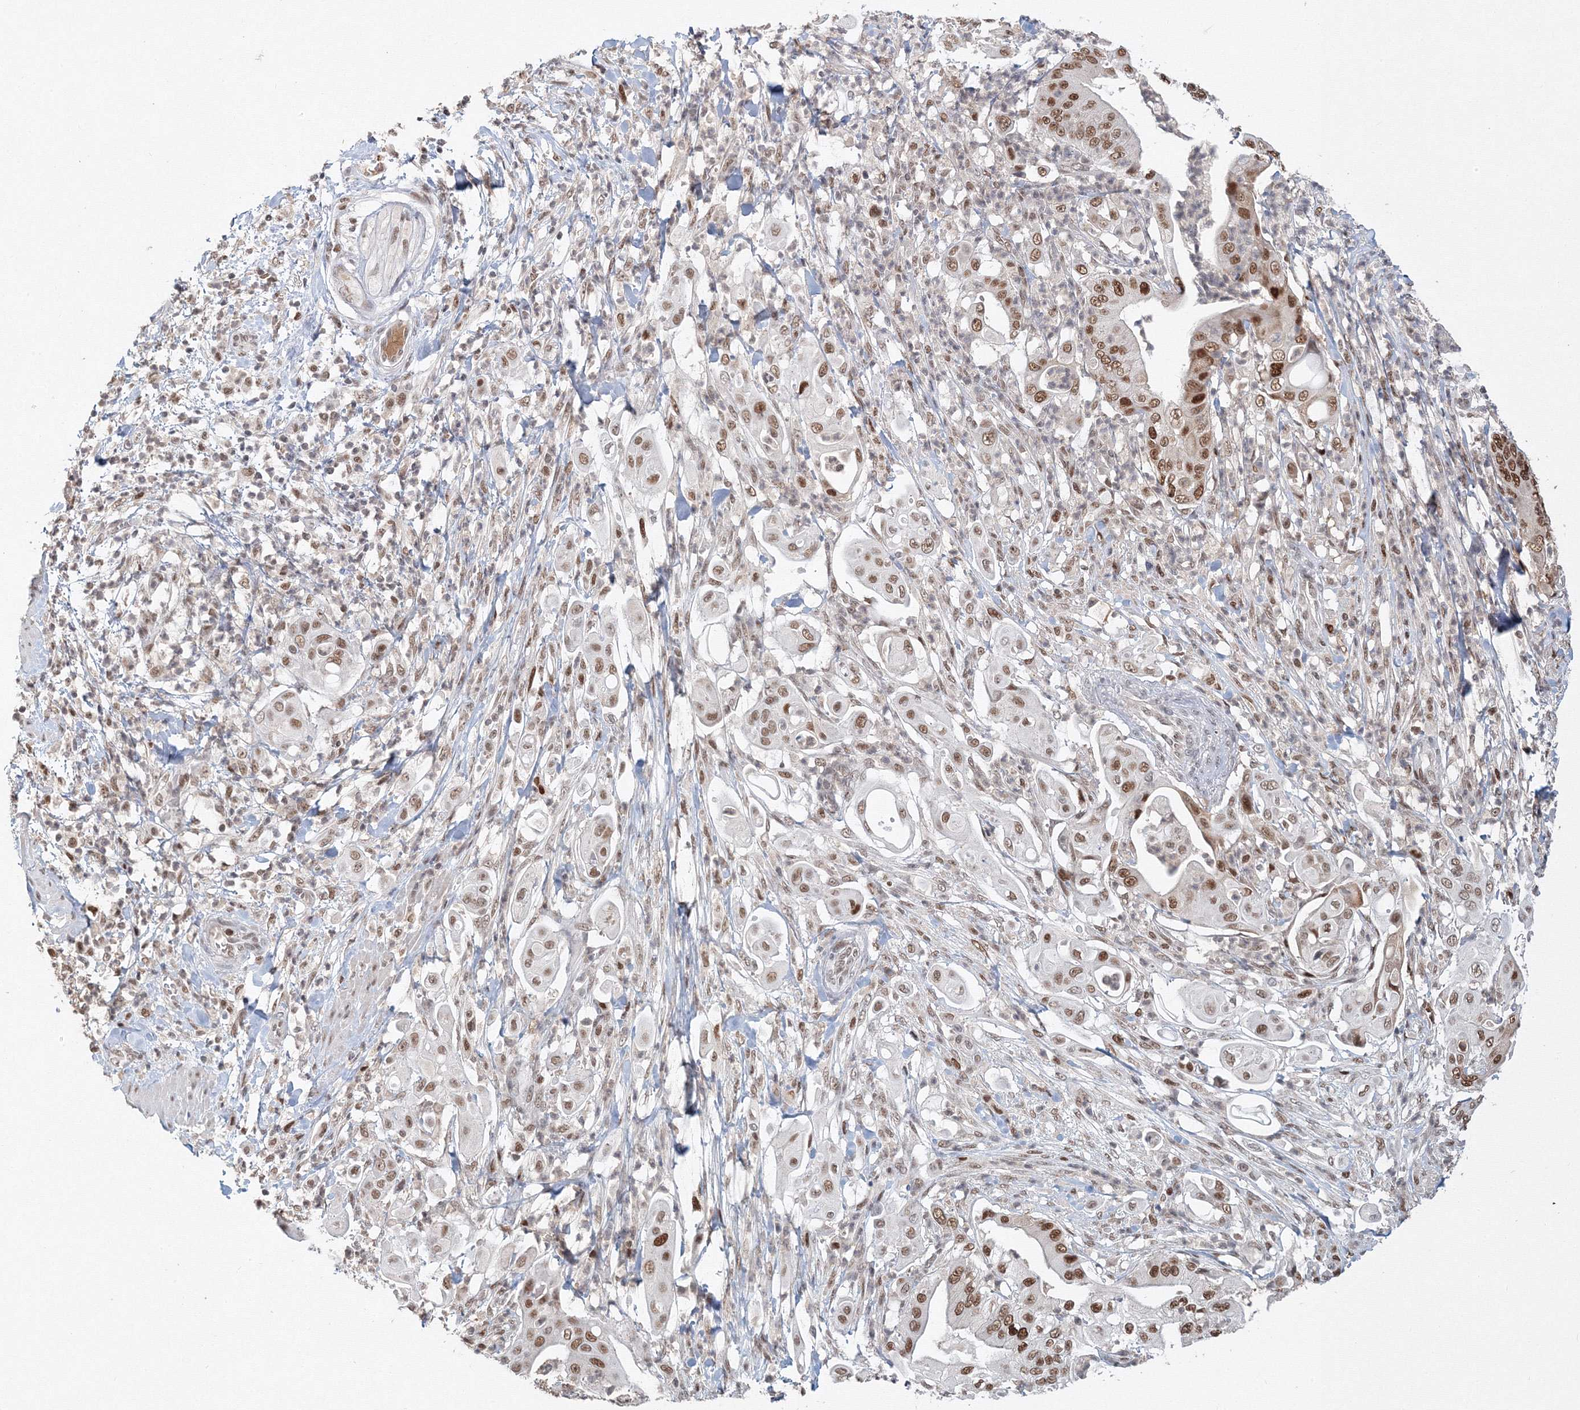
{"staining": {"intensity": "strong", "quantity": ">75%", "location": "nuclear"}, "tissue": "pancreatic cancer", "cell_type": "Tumor cells", "image_type": "cancer", "snomed": [{"axis": "morphology", "description": "Adenocarcinoma, NOS"}, {"axis": "topography", "description": "Pancreas"}], "caption": "A high amount of strong nuclear positivity is appreciated in about >75% of tumor cells in pancreatic cancer tissue.", "gene": "IWS1", "patient": {"sex": "female", "age": 77}}